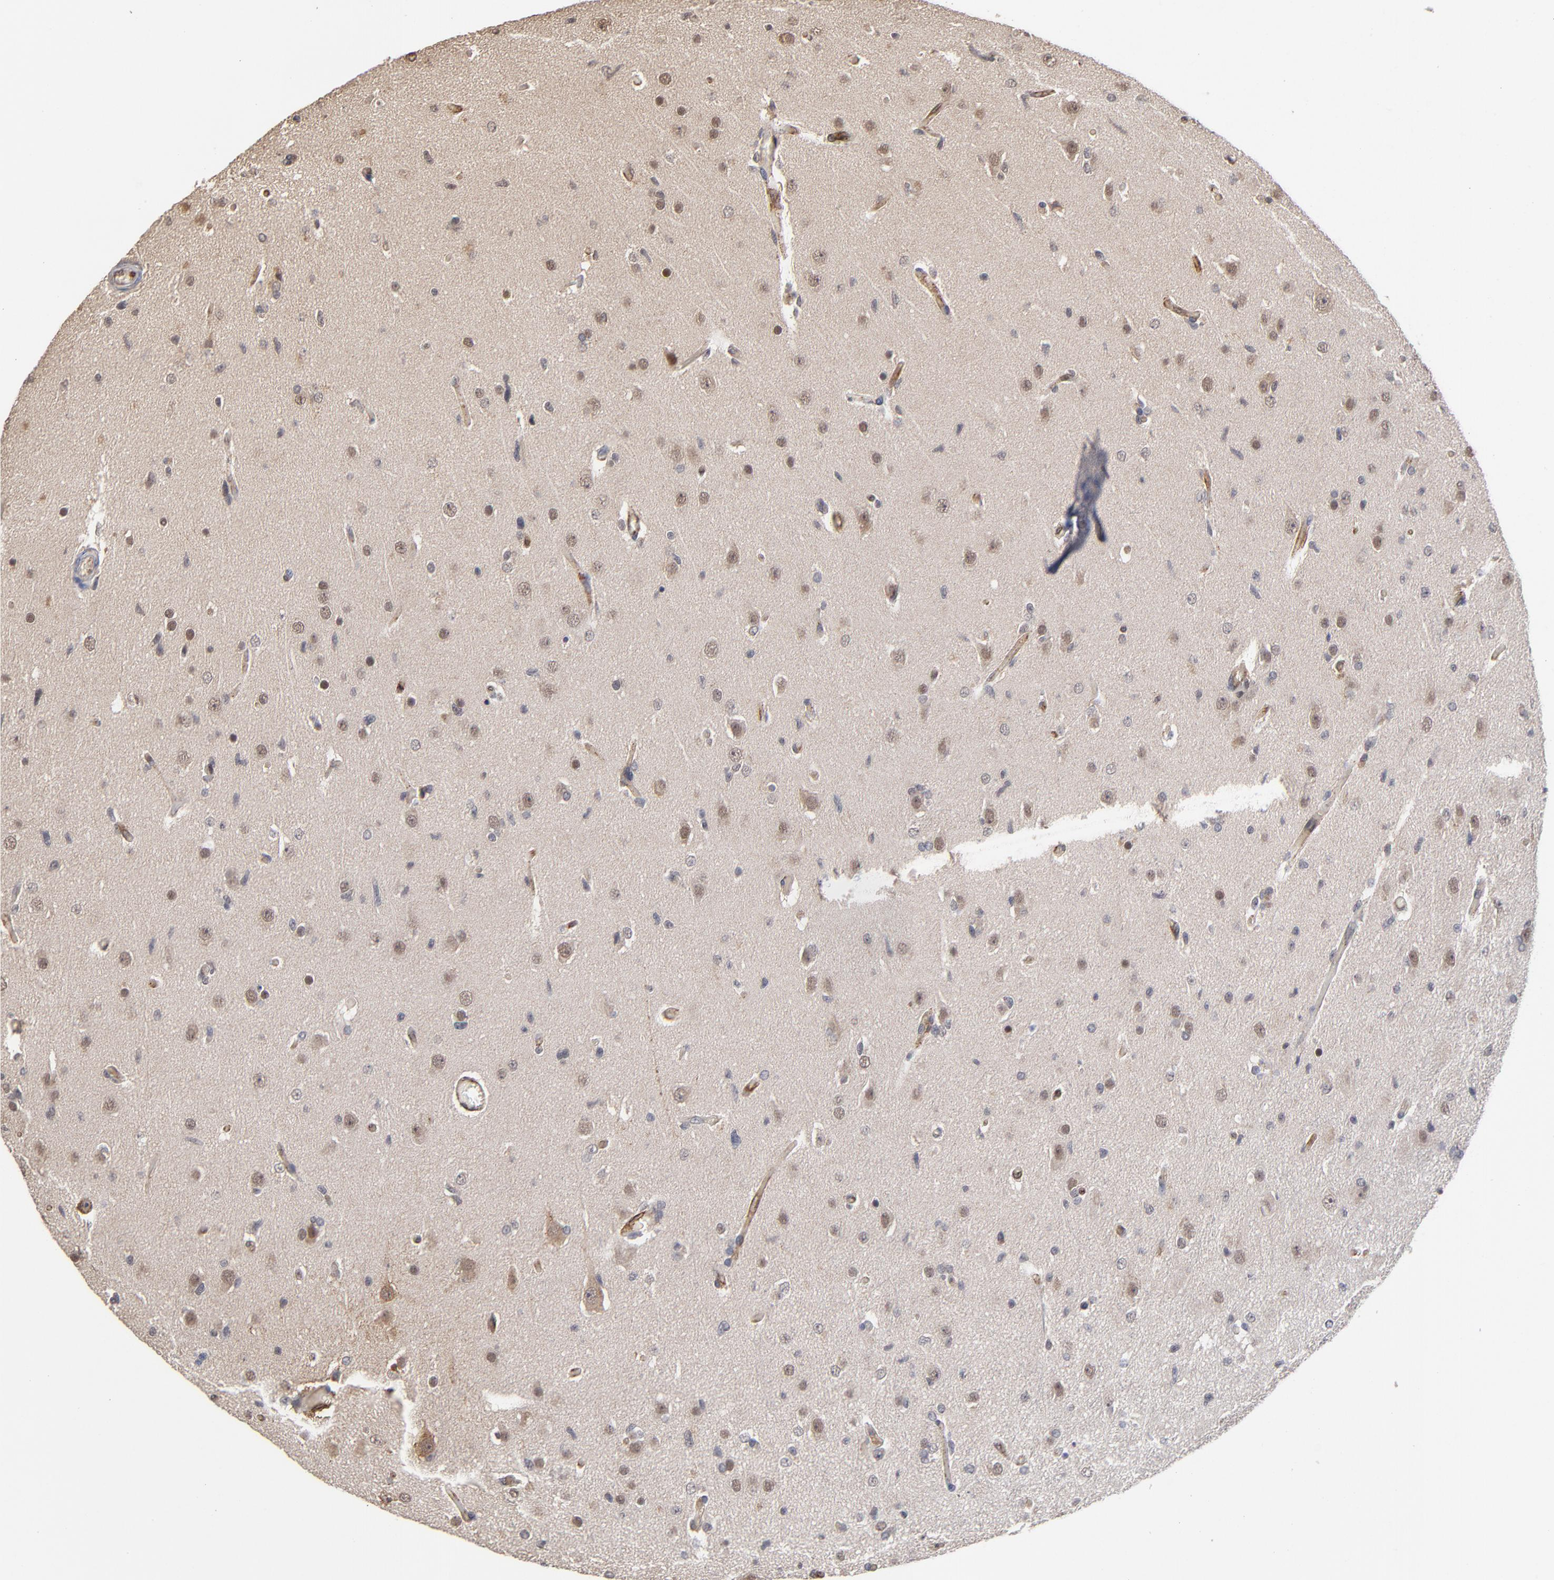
{"staining": {"intensity": "moderate", "quantity": "25%-75%", "location": "cytoplasmic/membranous"}, "tissue": "glioma", "cell_type": "Tumor cells", "image_type": "cancer", "snomed": [{"axis": "morphology", "description": "Glioma, malignant, High grade"}, {"axis": "topography", "description": "Brain"}], "caption": "The micrograph reveals staining of malignant high-grade glioma, revealing moderate cytoplasmic/membranous protein staining (brown color) within tumor cells. (DAB IHC, brown staining for protein, blue staining for nuclei).", "gene": "ASB8", "patient": {"sex": "male", "age": 33}}